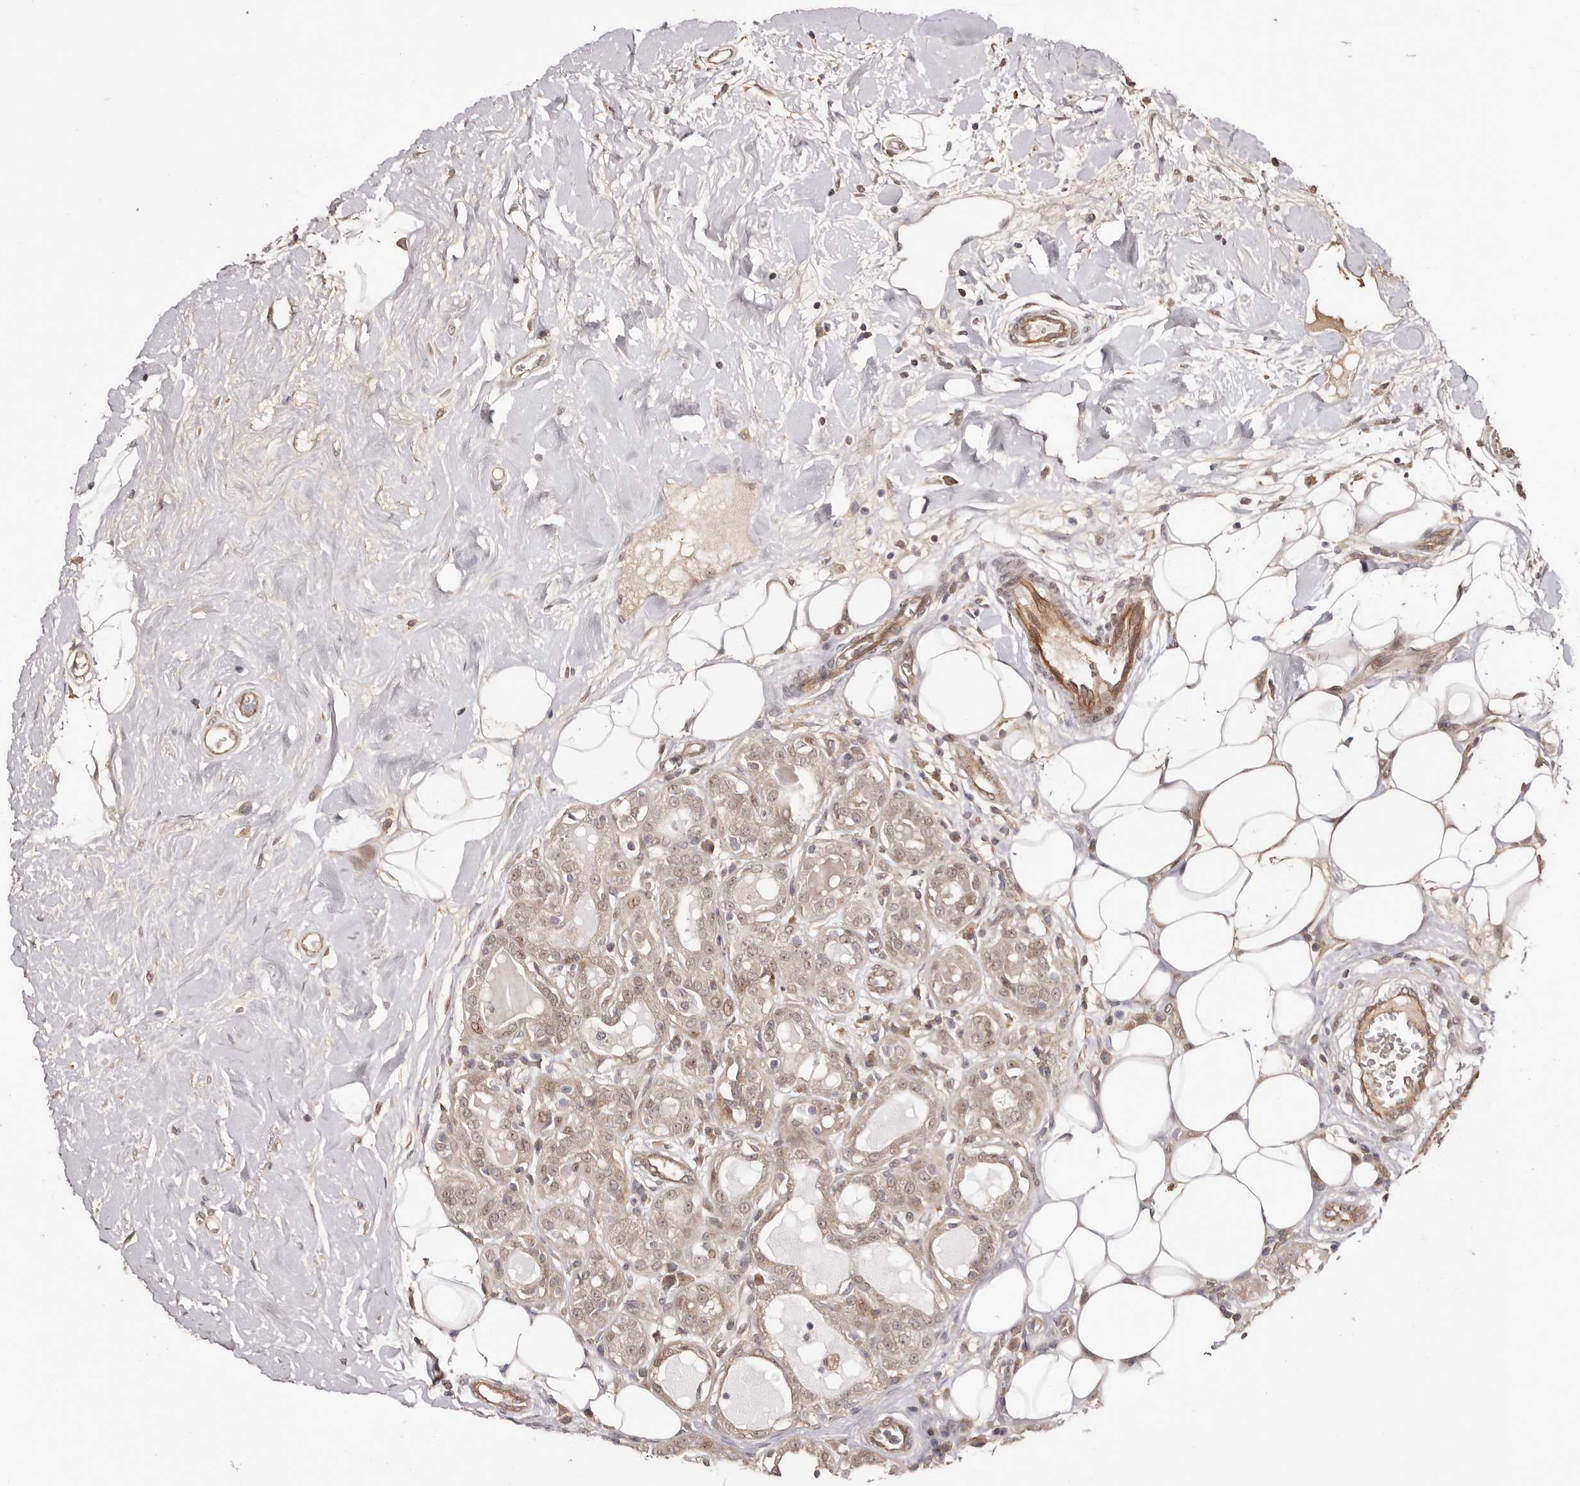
{"staining": {"intensity": "weak", "quantity": ">75%", "location": "cytoplasmic/membranous,nuclear"}, "tissue": "breast cancer", "cell_type": "Tumor cells", "image_type": "cancer", "snomed": [{"axis": "morphology", "description": "Duct carcinoma"}, {"axis": "topography", "description": "Breast"}], "caption": "IHC of breast cancer (intraductal carcinoma) shows low levels of weak cytoplasmic/membranous and nuclear positivity in about >75% of tumor cells.", "gene": "EGR3", "patient": {"sex": "female", "age": 27}}